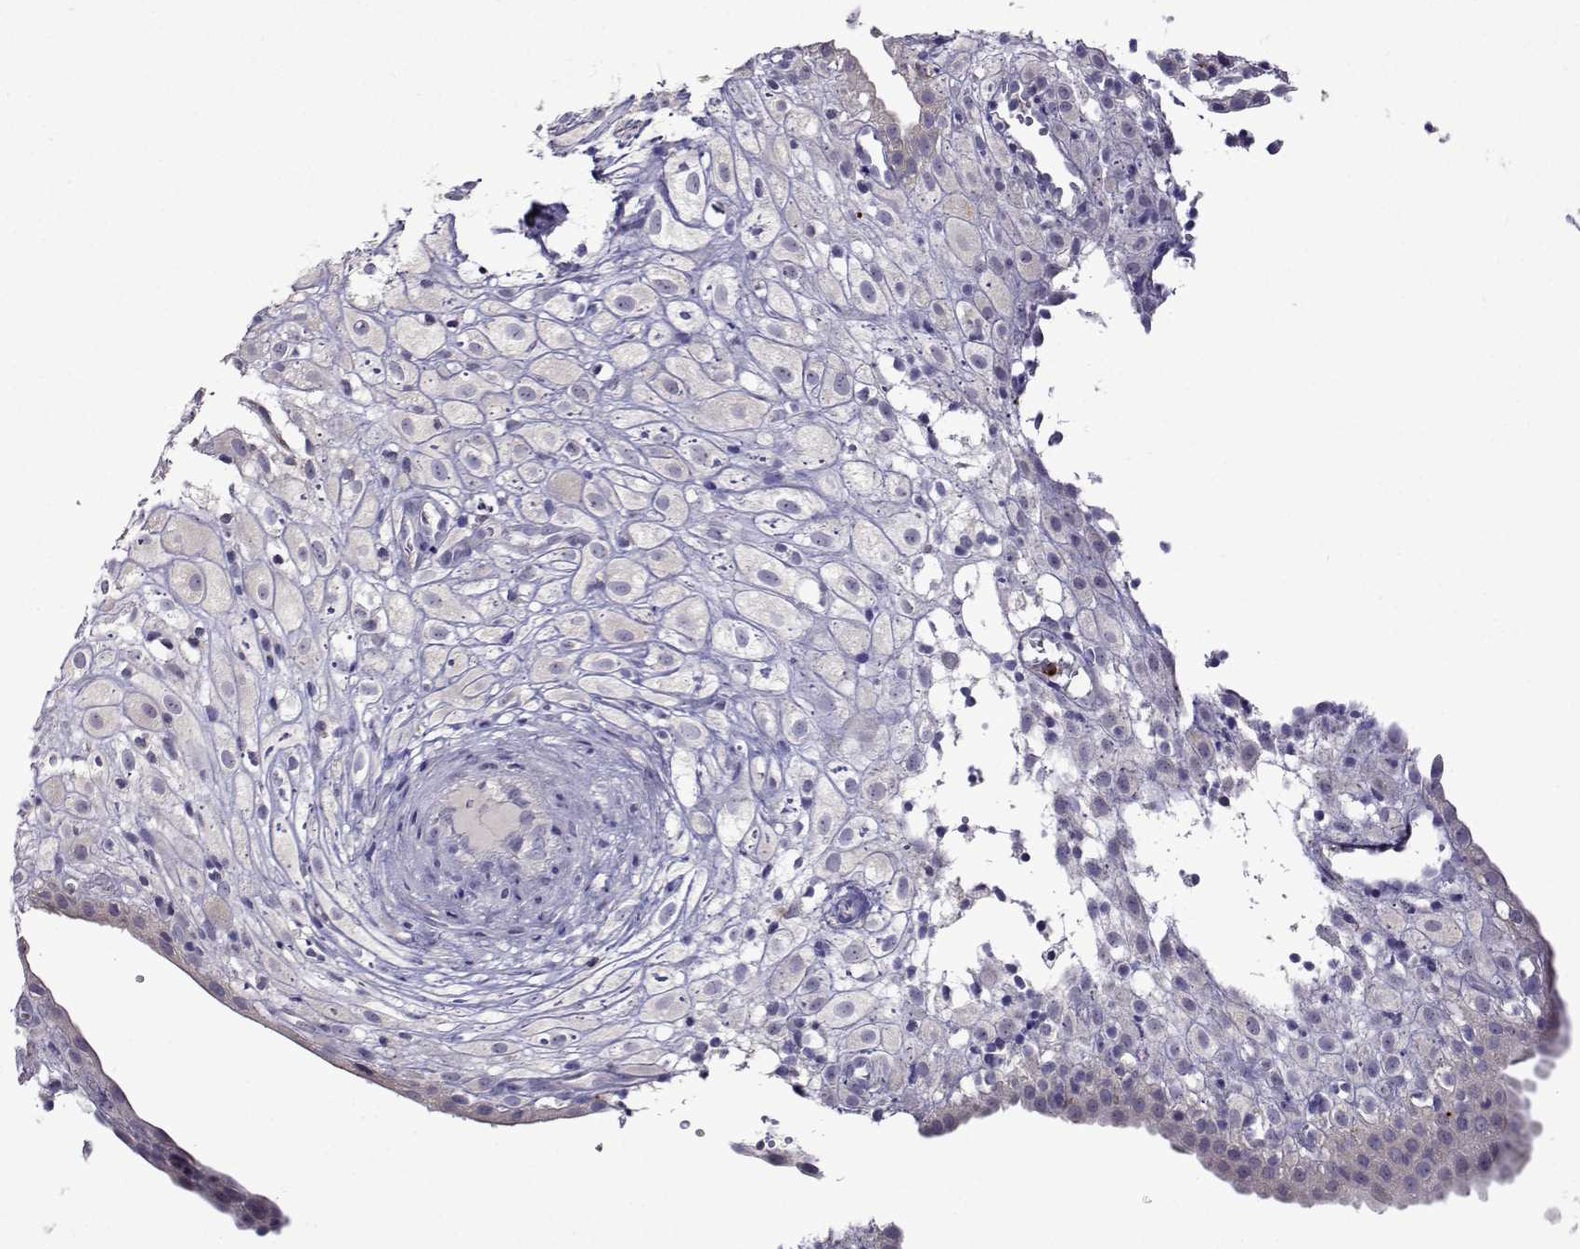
{"staining": {"intensity": "negative", "quantity": "none", "location": "none"}, "tissue": "placenta", "cell_type": "Decidual cells", "image_type": "normal", "snomed": [{"axis": "morphology", "description": "Normal tissue, NOS"}, {"axis": "topography", "description": "Placenta"}], "caption": "Image shows no significant protein expression in decidual cells of normal placenta. Nuclei are stained in blue.", "gene": "SULT2A1", "patient": {"sex": "female", "age": 24}}